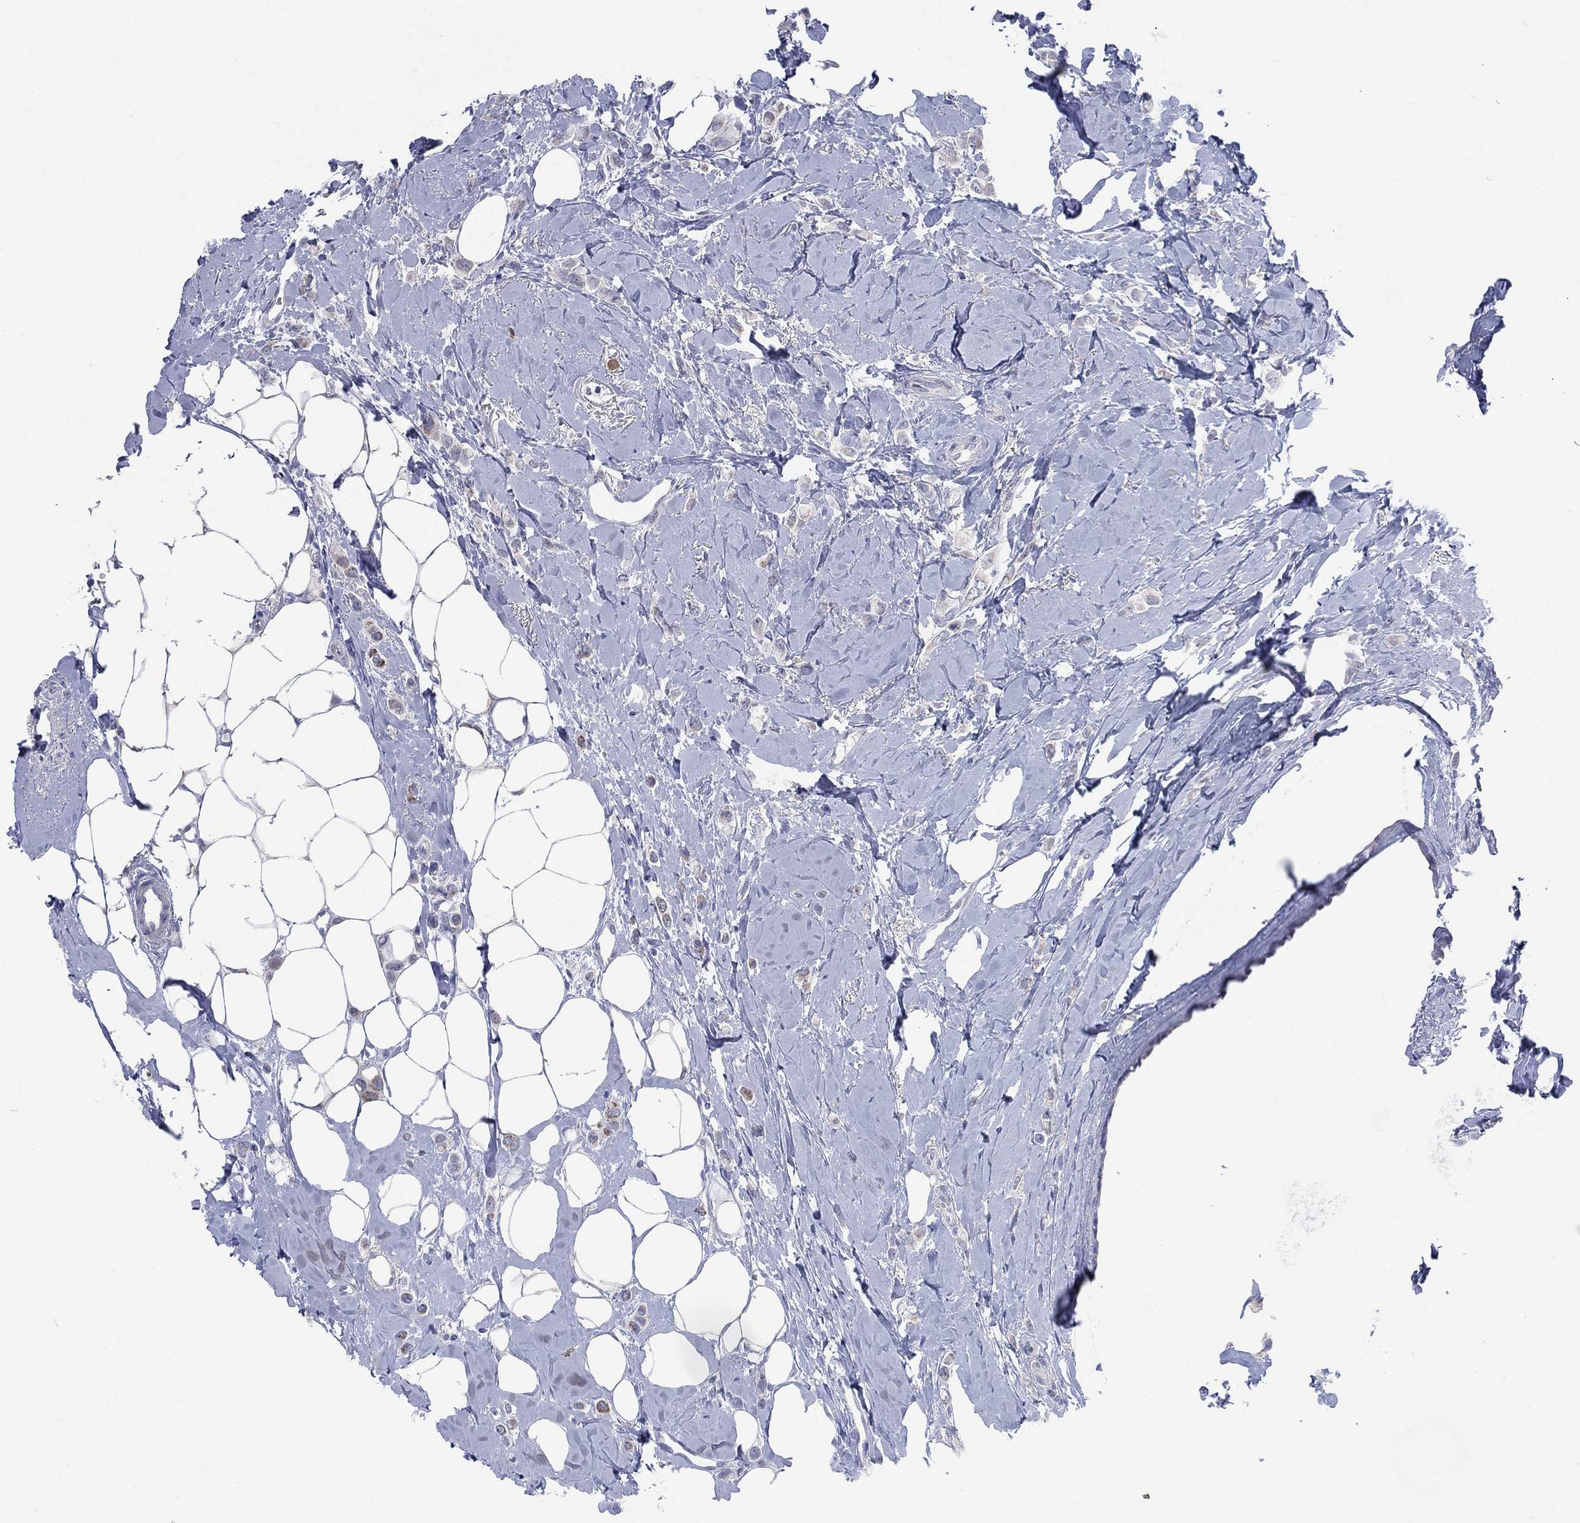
{"staining": {"intensity": "moderate", "quantity": "<25%", "location": "cytoplasmic/membranous"}, "tissue": "breast cancer", "cell_type": "Tumor cells", "image_type": "cancer", "snomed": [{"axis": "morphology", "description": "Lobular carcinoma"}, {"axis": "topography", "description": "Breast"}], "caption": "Immunohistochemistry (DAB (3,3'-diaminobenzidine)) staining of lobular carcinoma (breast) displays moderate cytoplasmic/membranous protein expression in about <25% of tumor cells.", "gene": "AKAP3", "patient": {"sex": "female", "age": 66}}